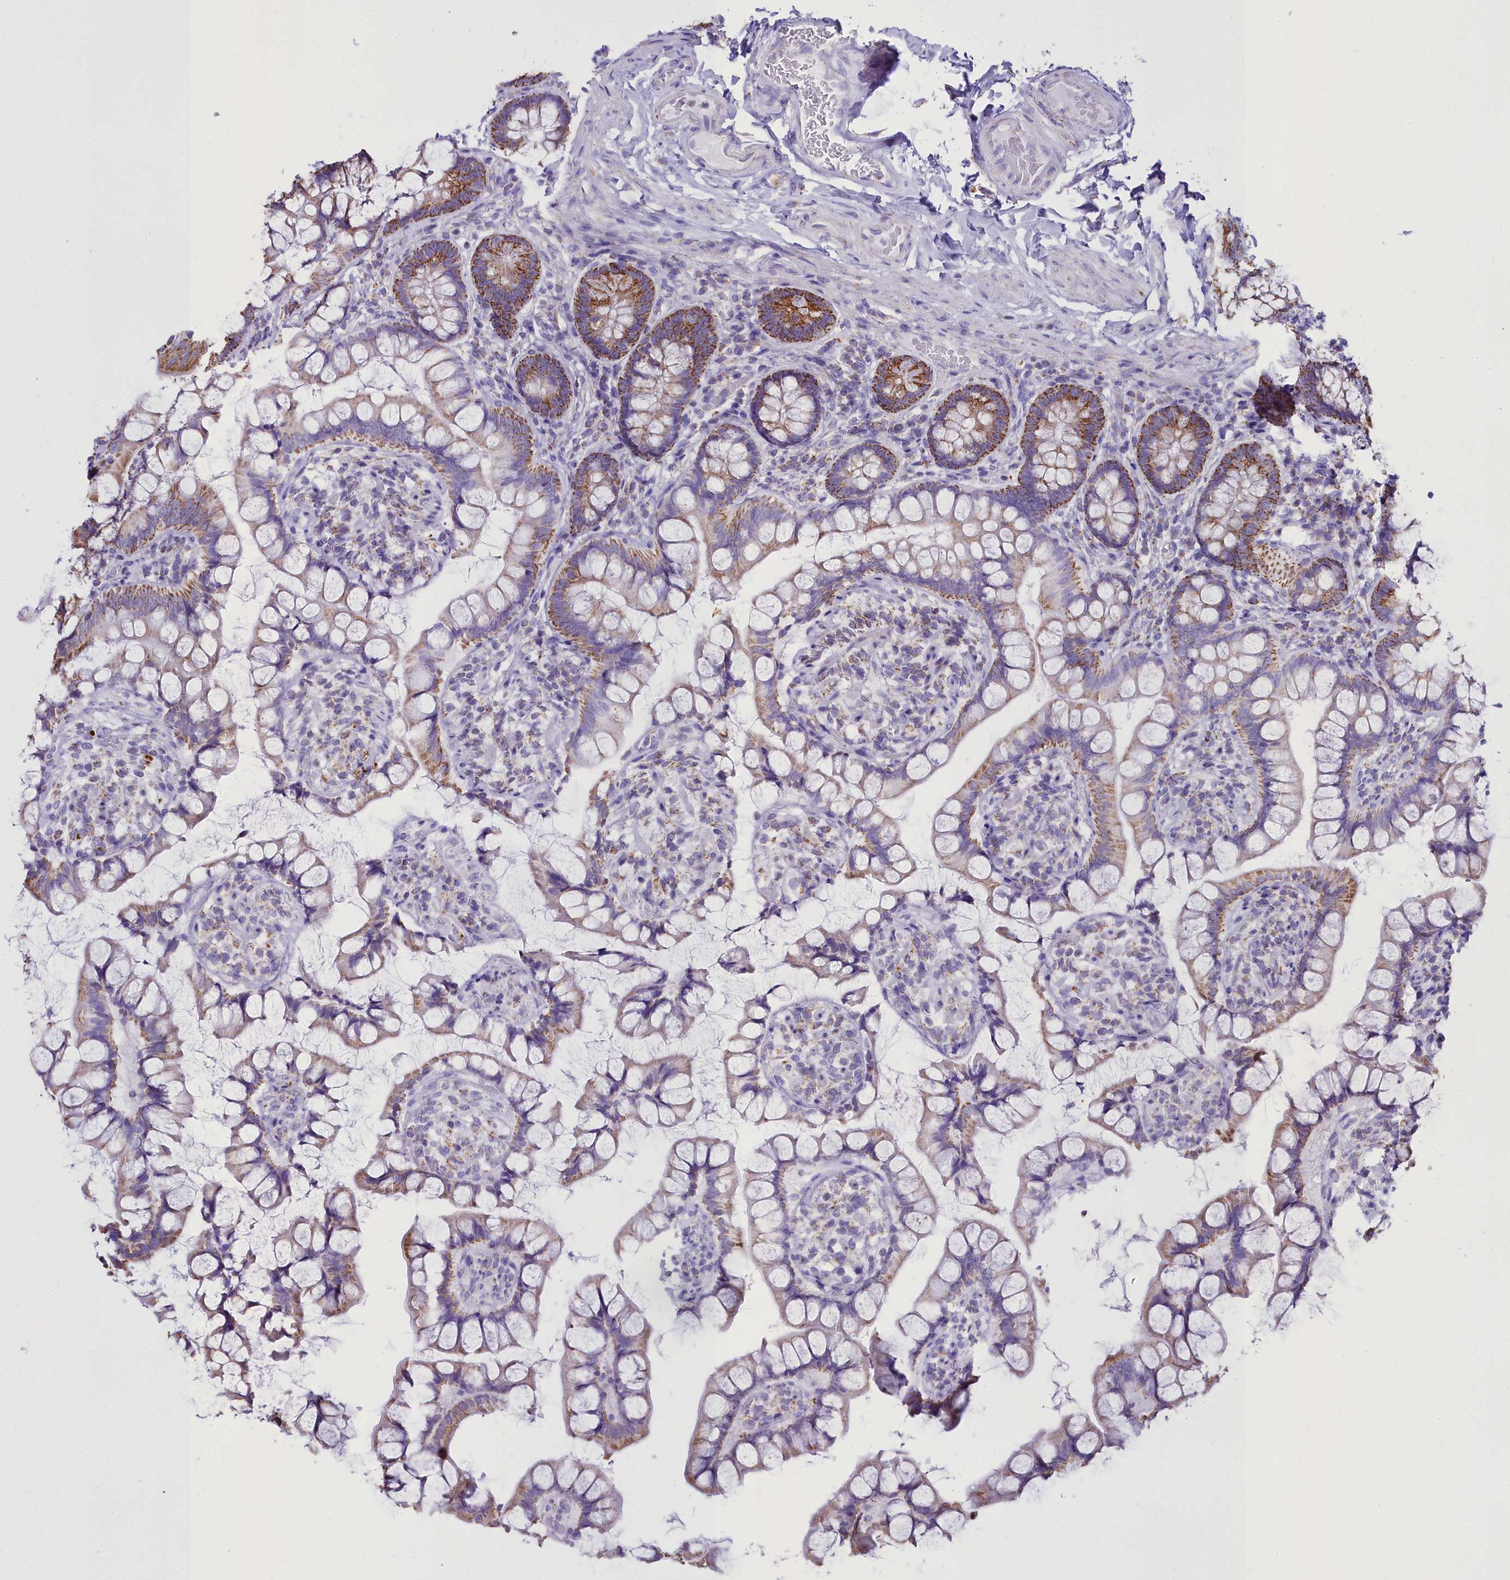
{"staining": {"intensity": "moderate", "quantity": ">75%", "location": "cytoplasmic/membranous"}, "tissue": "small intestine", "cell_type": "Glandular cells", "image_type": "normal", "snomed": [{"axis": "morphology", "description": "Normal tissue, NOS"}, {"axis": "topography", "description": "Small intestine"}], "caption": "Glandular cells reveal moderate cytoplasmic/membranous positivity in approximately >75% of cells in benign small intestine.", "gene": "WDFY3", "patient": {"sex": "male", "age": 70}}